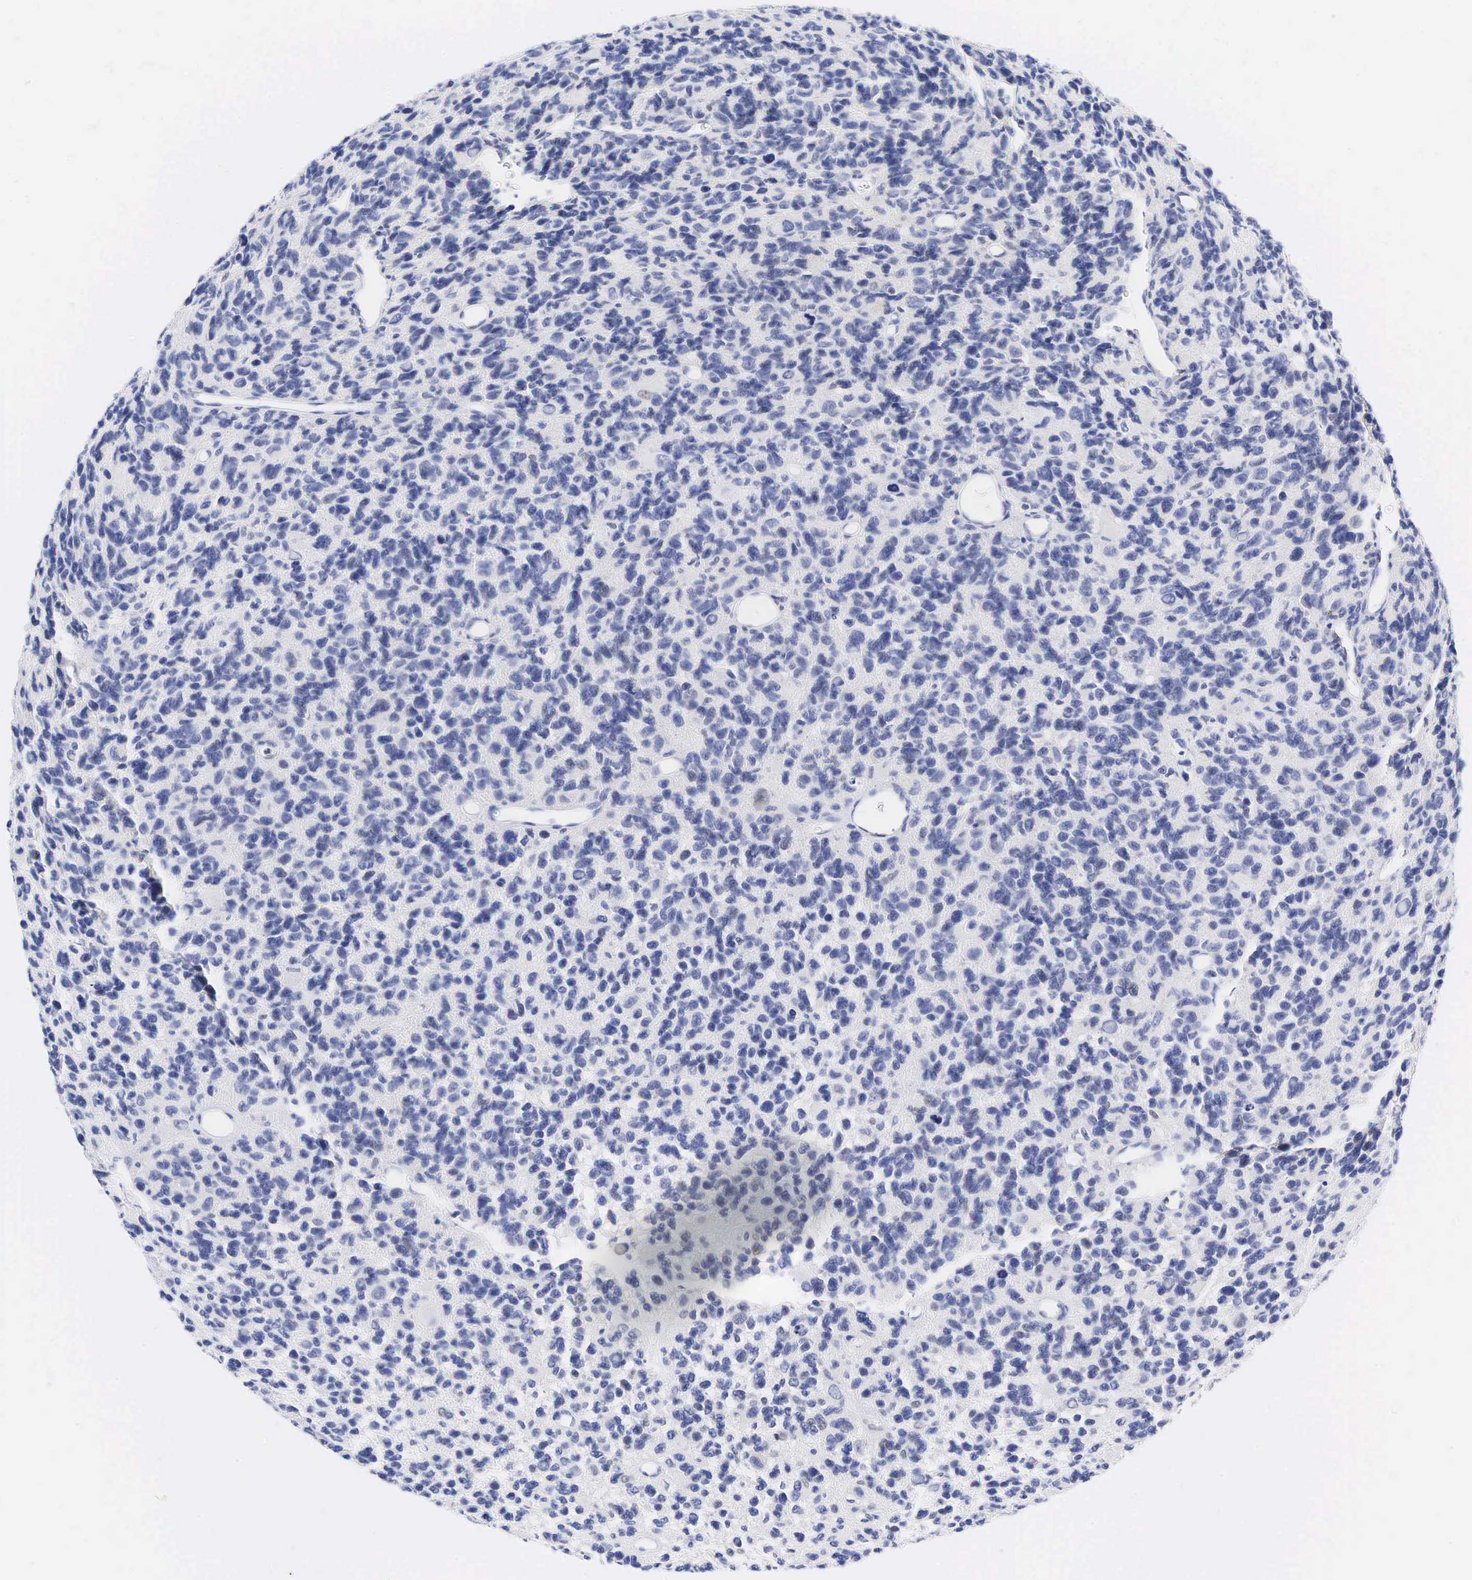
{"staining": {"intensity": "negative", "quantity": "none", "location": "none"}, "tissue": "glioma", "cell_type": "Tumor cells", "image_type": "cancer", "snomed": [{"axis": "morphology", "description": "Glioma, malignant, High grade"}, {"axis": "topography", "description": "Brain"}], "caption": "Tumor cells show no significant protein expression in glioma.", "gene": "AR", "patient": {"sex": "male", "age": 77}}